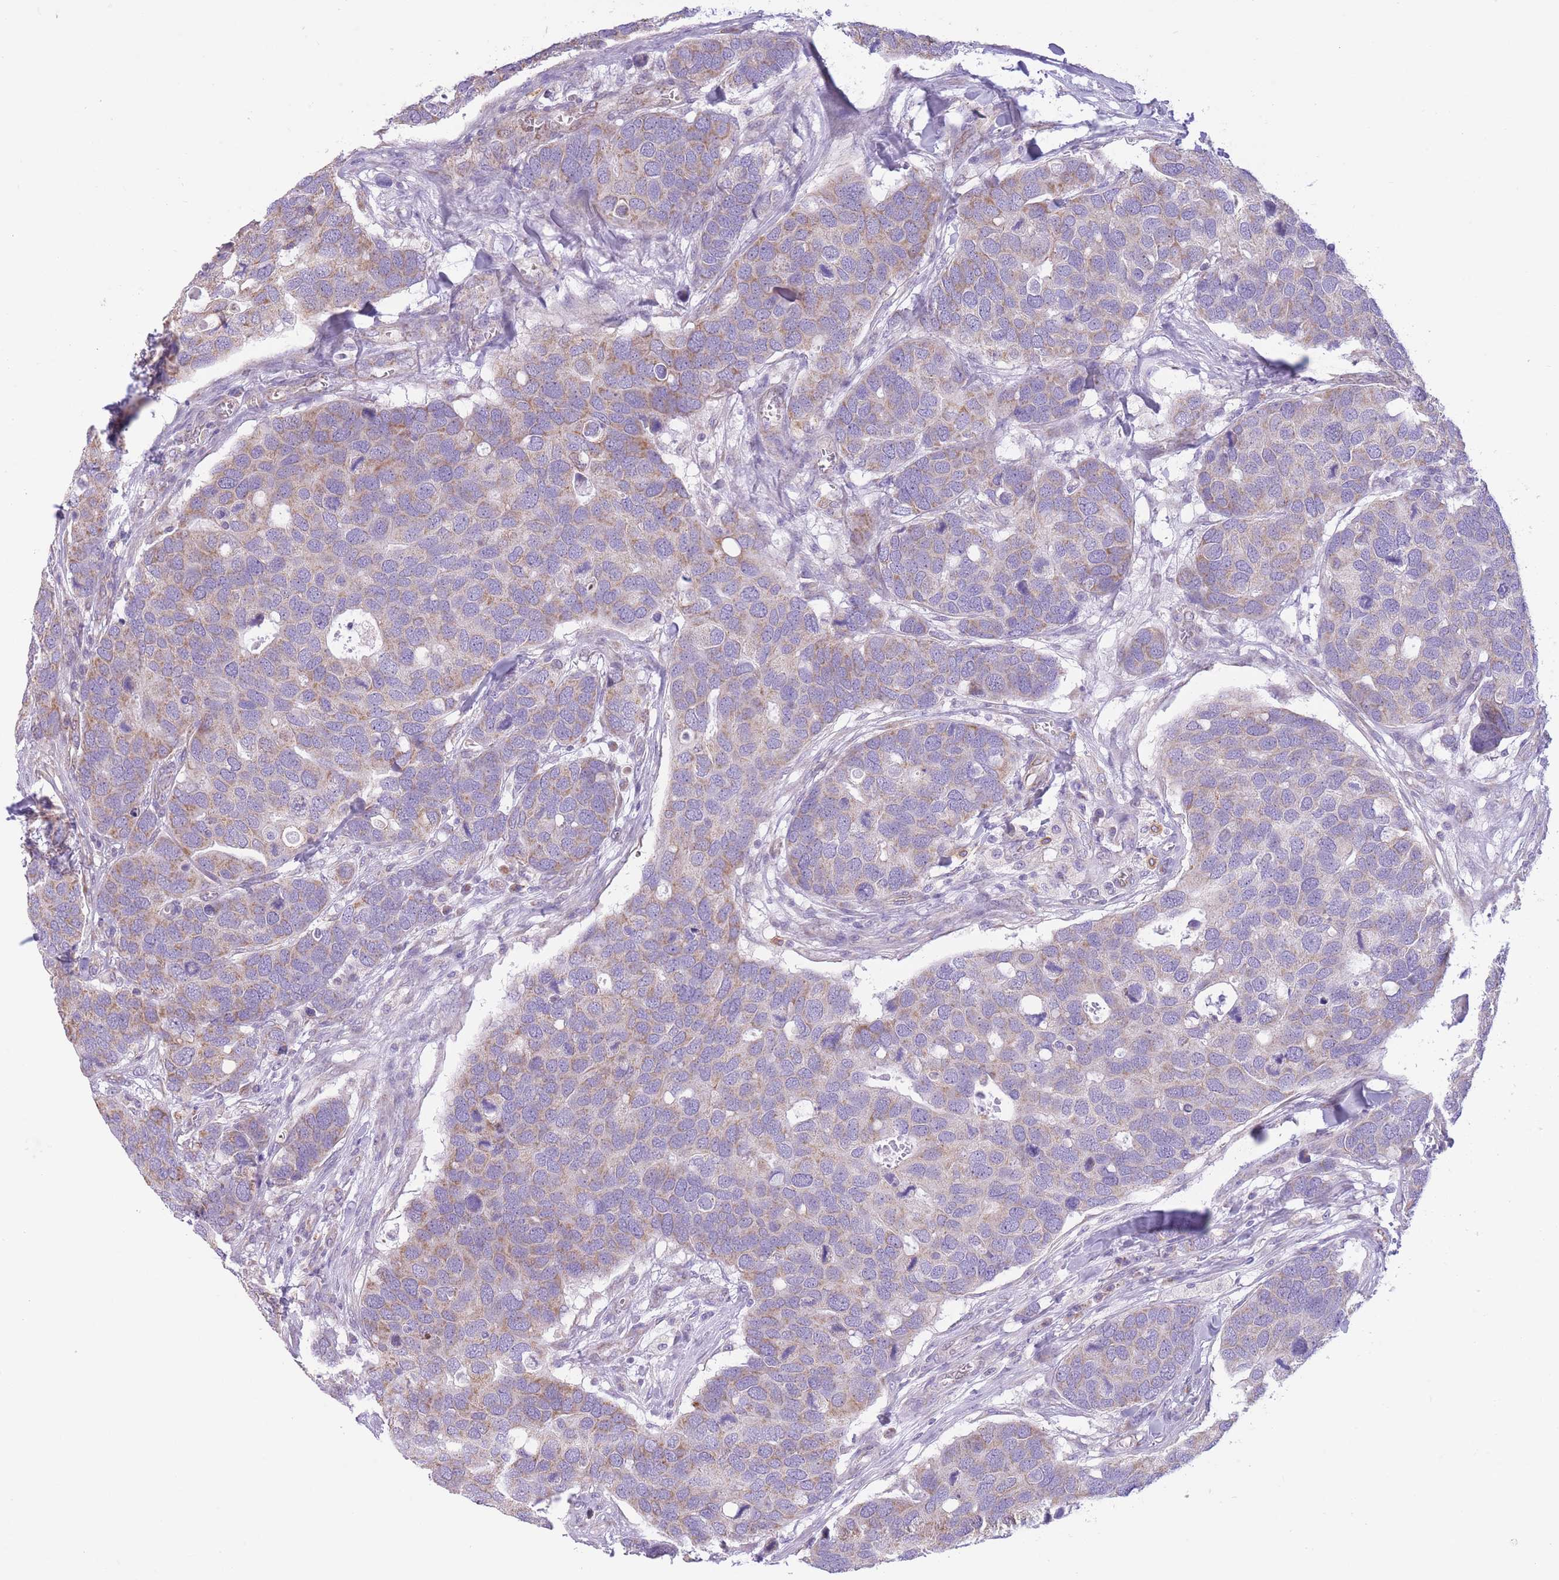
{"staining": {"intensity": "moderate", "quantity": "<25%", "location": "cytoplasmic/membranous"}, "tissue": "breast cancer", "cell_type": "Tumor cells", "image_type": "cancer", "snomed": [{"axis": "morphology", "description": "Duct carcinoma"}, {"axis": "topography", "description": "Breast"}], "caption": "Breast cancer (invasive ductal carcinoma) stained with IHC demonstrates moderate cytoplasmic/membranous staining in approximately <25% of tumor cells. Using DAB (brown) and hematoxylin (blue) stains, captured at high magnification using brightfield microscopy.", "gene": "PDHA1", "patient": {"sex": "female", "age": 83}}